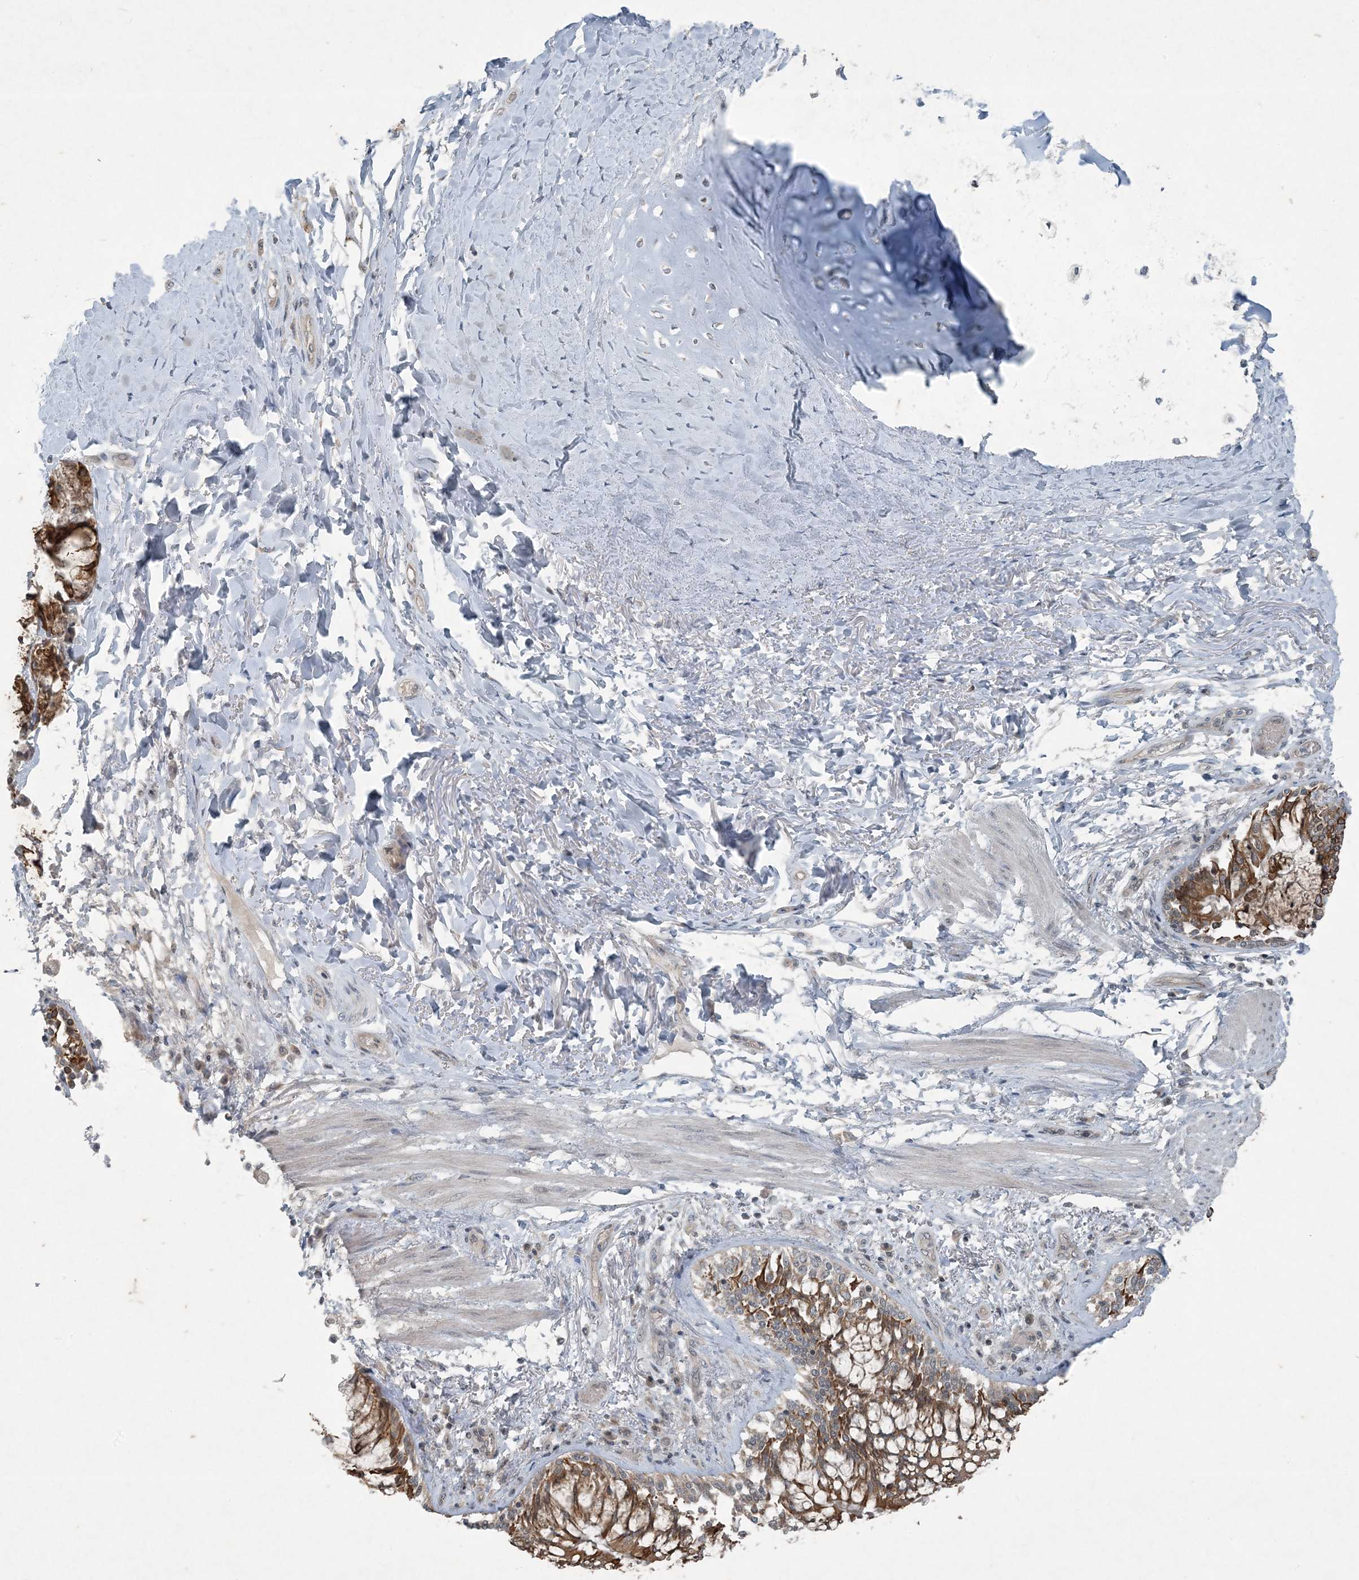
{"staining": {"intensity": "negative", "quantity": "none", "location": "none"}, "tissue": "soft tissue", "cell_type": "Chondrocytes", "image_type": "normal", "snomed": [{"axis": "morphology", "description": "Normal tissue, NOS"}, {"axis": "topography", "description": "Cartilage tissue"}, {"axis": "topography", "description": "Bronchus"}, {"axis": "topography", "description": "Lung"}, {"axis": "topography", "description": "Peripheral nerve tissue"}], "caption": "This histopathology image is of benign soft tissue stained with immunohistochemistry (IHC) to label a protein in brown with the nuclei are counter-stained blue. There is no positivity in chondrocytes. (DAB (3,3'-diaminobenzidine) immunohistochemistry (IHC) with hematoxylin counter stain).", "gene": "PC", "patient": {"sex": "female", "age": 49}}